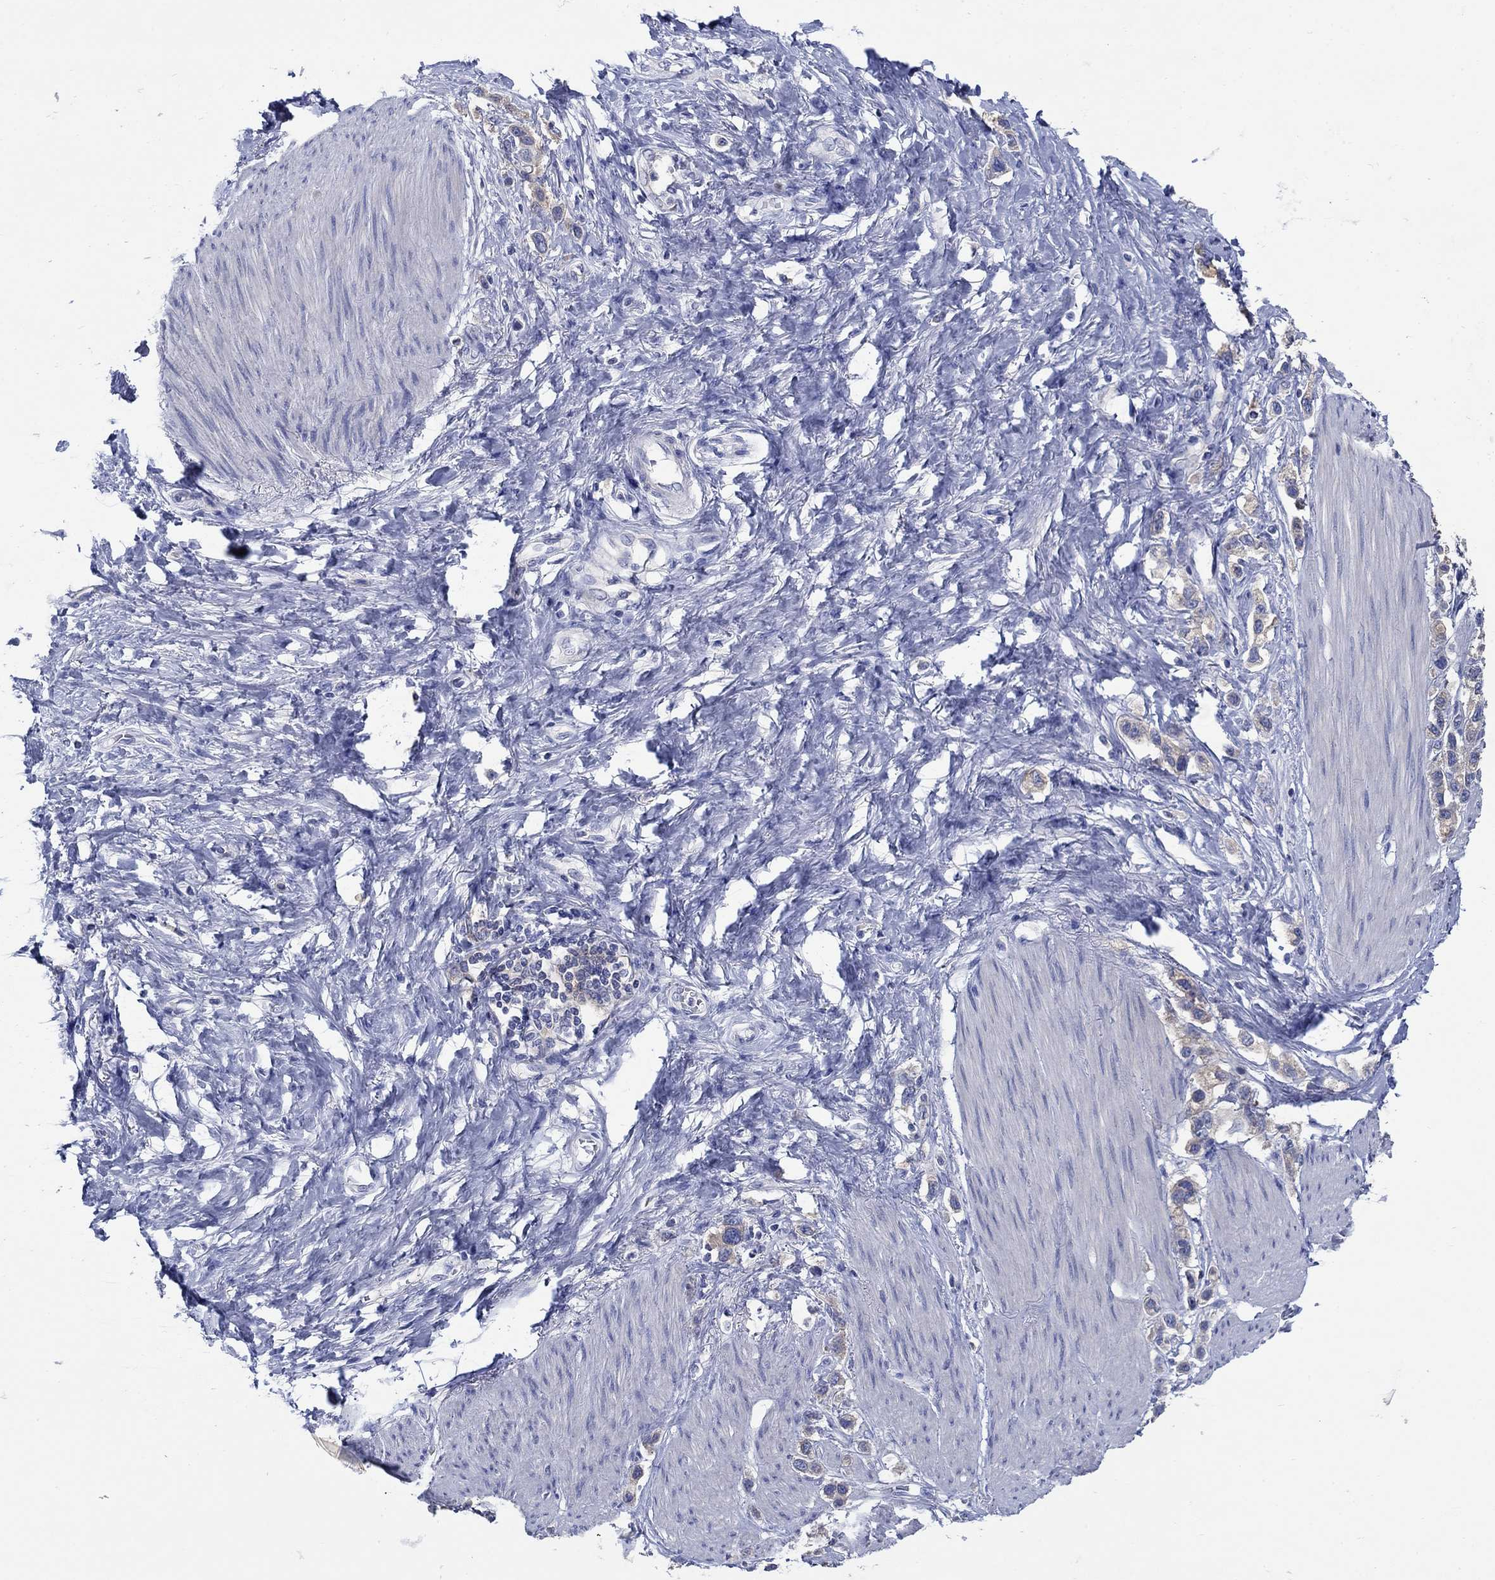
{"staining": {"intensity": "weak", "quantity": ">75%", "location": "cytoplasmic/membranous"}, "tissue": "stomach cancer", "cell_type": "Tumor cells", "image_type": "cancer", "snomed": [{"axis": "morphology", "description": "Normal tissue, NOS"}, {"axis": "morphology", "description": "Adenocarcinoma, NOS"}, {"axis": "morphology", "description": "Adenocarcinoma, High grade"}, {"axis": "topography", "description": "Stomach, upper"}, {"axis": "topography", "description": "Stomach"}], "caption": "There is low levels of weak cytoplasmic/membranous staining in tumor cells of stomach adenocarcinoma, as demonstrated by immunohistochemical staining (brown color).", "gene": "TRIM16", "patient": {"sex": "female", "age": 65}}